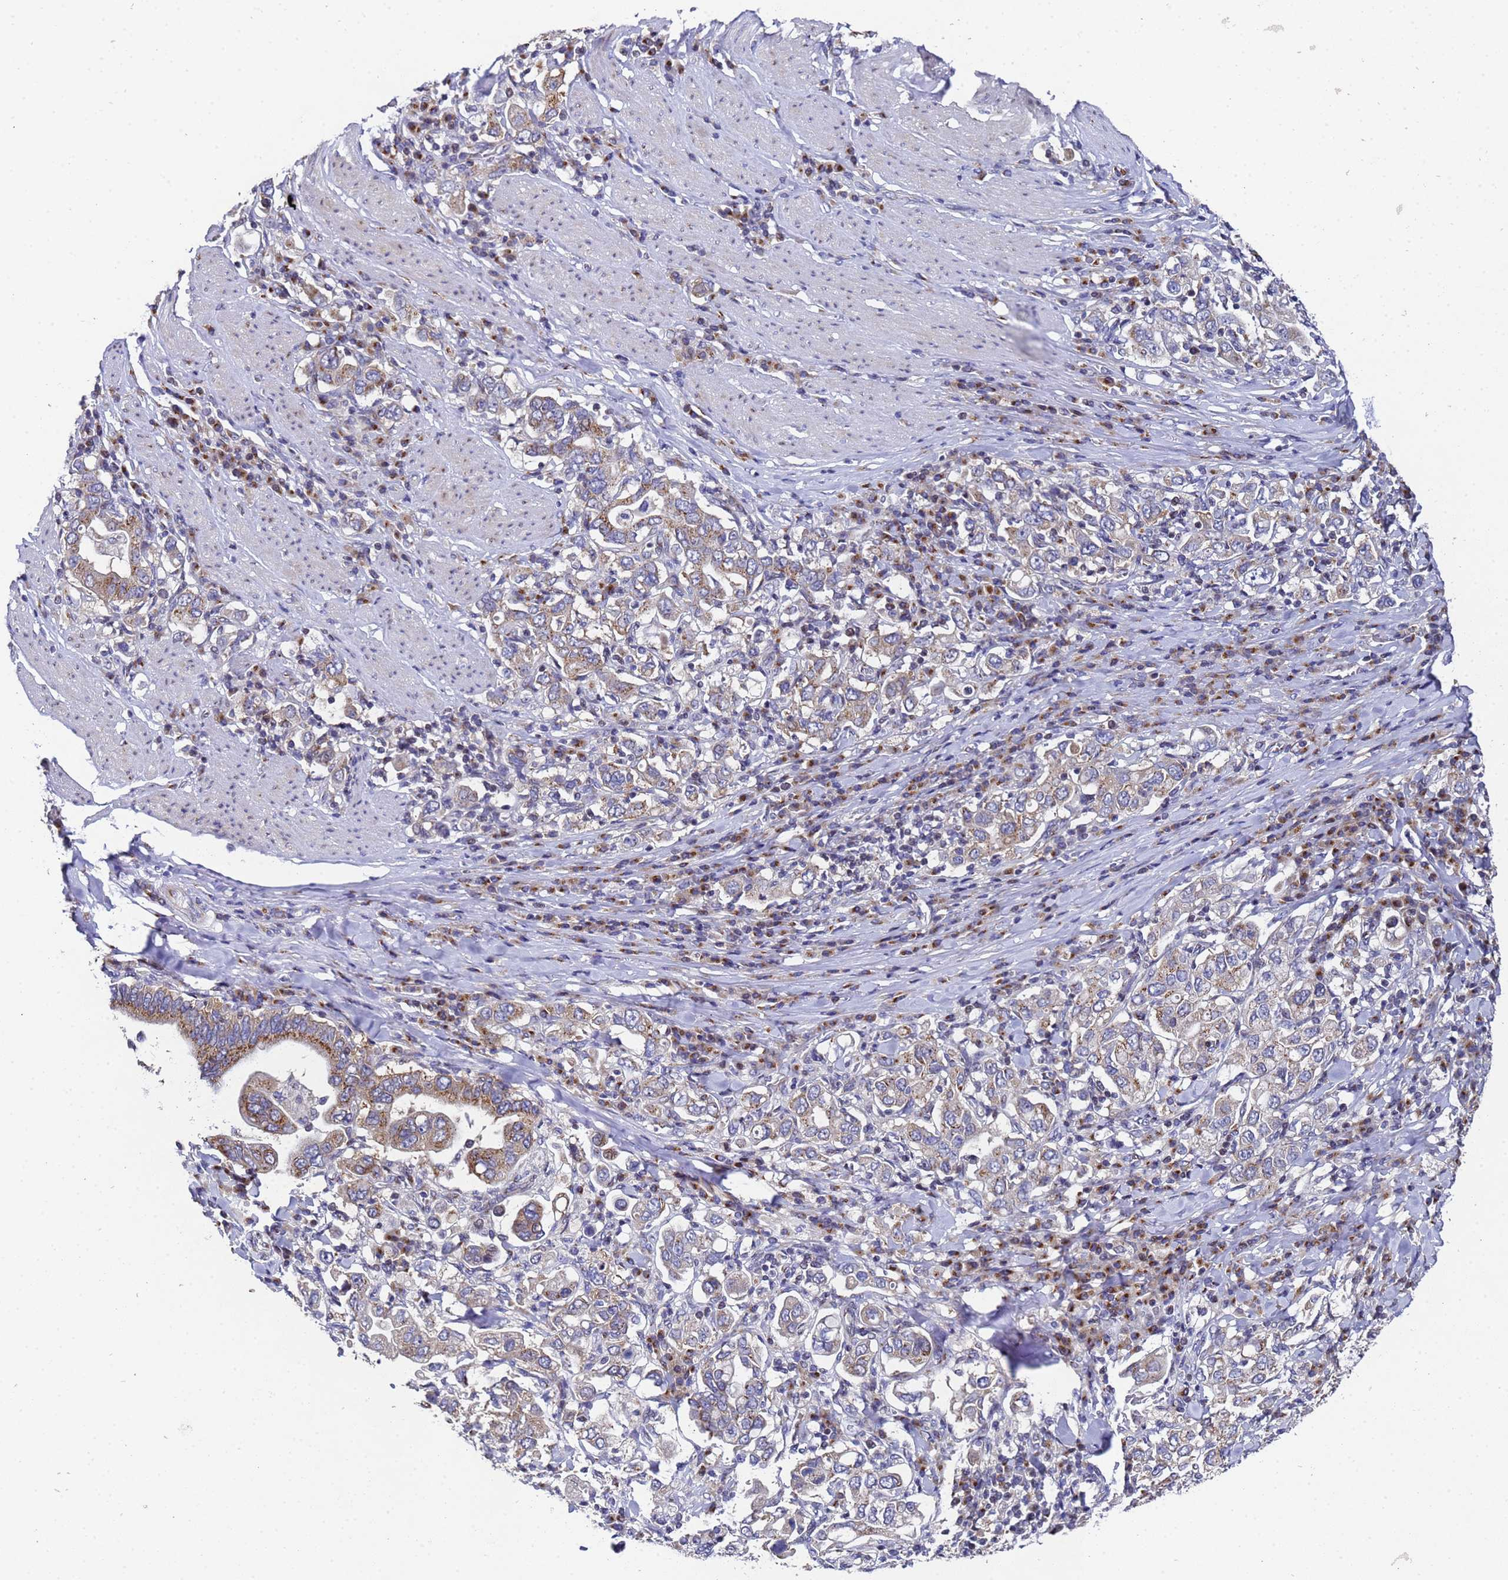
{"staining": {"intensity": "moderate", "quantity": "<25%", "location": "cytoplasmic/membranous"}, "tissue": "stomach cancer", "cell_type": "Tumor cells", "image_type": "cancer", "snomed": [{"axis": "morphology", "description": "Adenocarcinoma, NOS"}, {"axis": "topography", "description": "Stomach, upper"}], "caption": "There is low levels of moderate cytoplasmic/membranous positivity in tumor cells of stomach cancer, as demonstrated by immunohistochemical staining (brown color).", "gene": "NSUN6", "patient": {"sex": "male", "age": 62}}